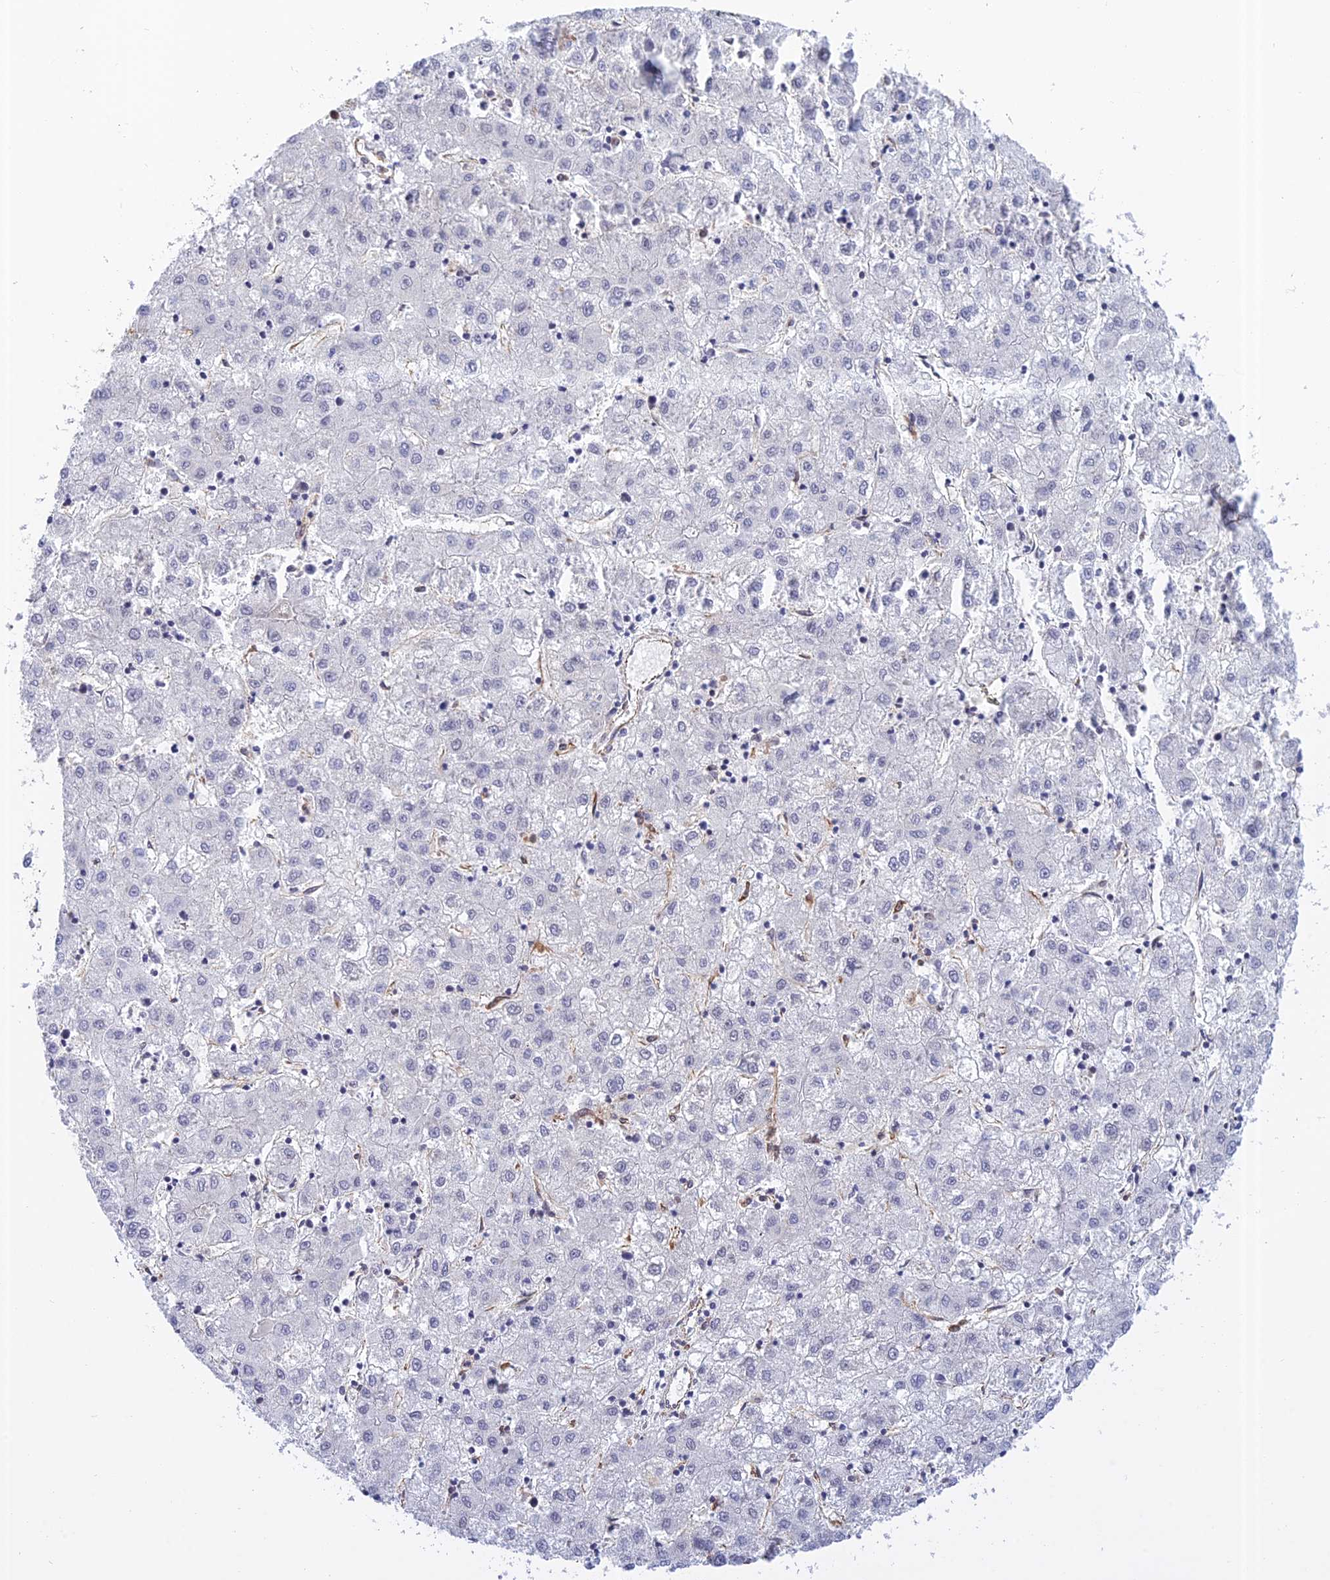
{"staining": {"intensity": "negative", "quantity": "none", "location": "none"}, "tissue": "liver cancer", "cell_type": "Tumor cells", "image_type": "cancer", "snomed": [{"axis": "morphology", "description": "Carcinoma, Hepatocellular, NOS"}, {"axis": "topography", "description": "Liver"}], "caption": "Tumor cells show no significant protein staining in liver cancer.", "gene": "PAGR1", "patient": {"sex": "male", "age": 72}}